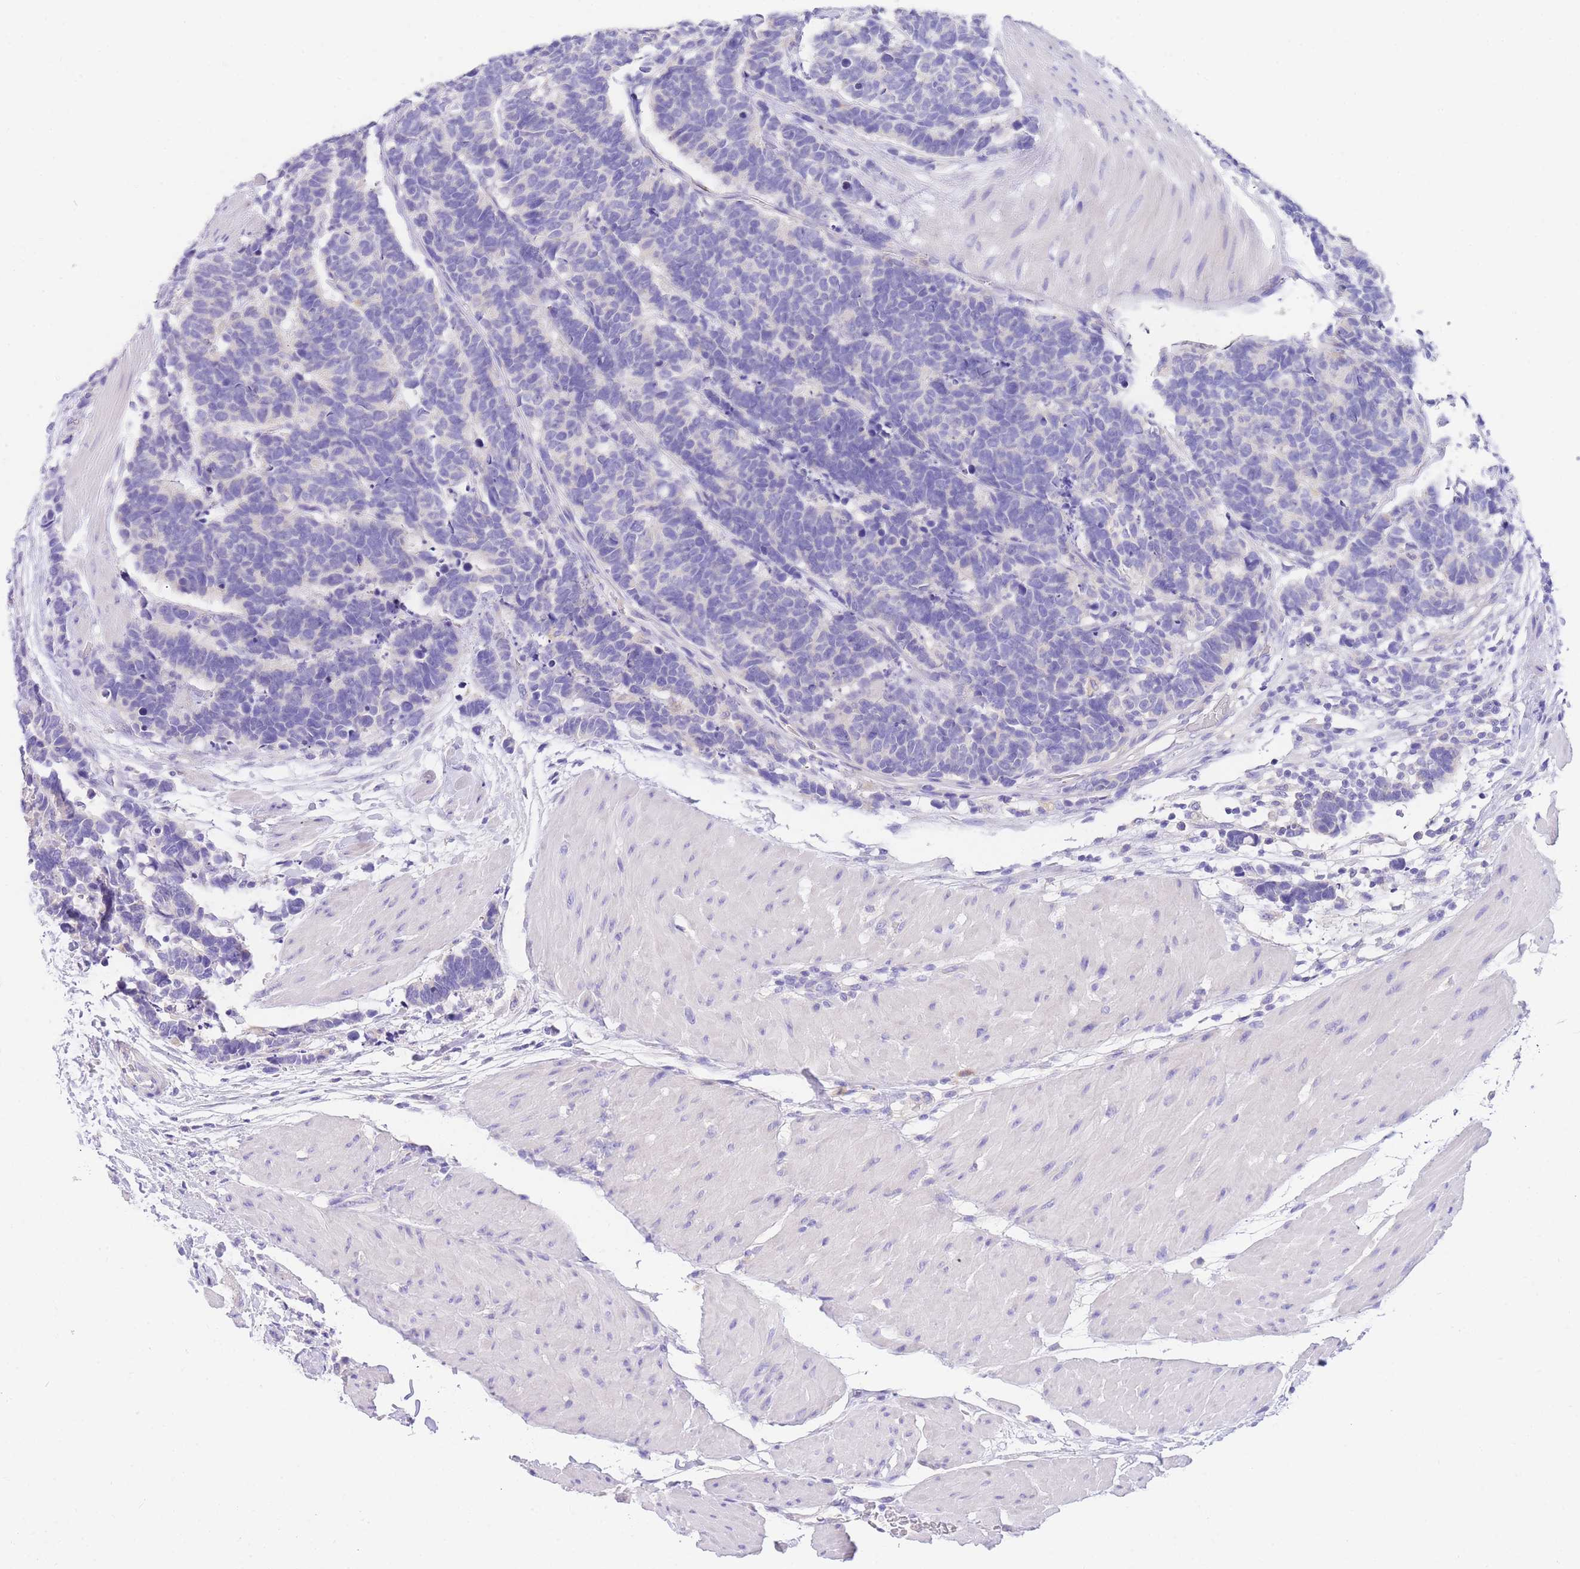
{"staining": {"intensity": "negative", "quantity": "none", "location": "none"}, "tissue": "carcinoid", "cell_type": "Tumor cells", "image_type": "cancer", "snomed": [{"axis": "morphology", "description": "Carcinoma, NOS"}, {"axis": "morphology", "description": "Carcinoid, malignant, NOS"}, {"axis": "topography", "description": "Urinary bladder"}], "caption": "DAB immunohistochemical staining of carcinoid (malignant) exhibits no significant expression in tumor cells.", "gene": "EPN2", "patient": {"sex": "male", "age": 57}}